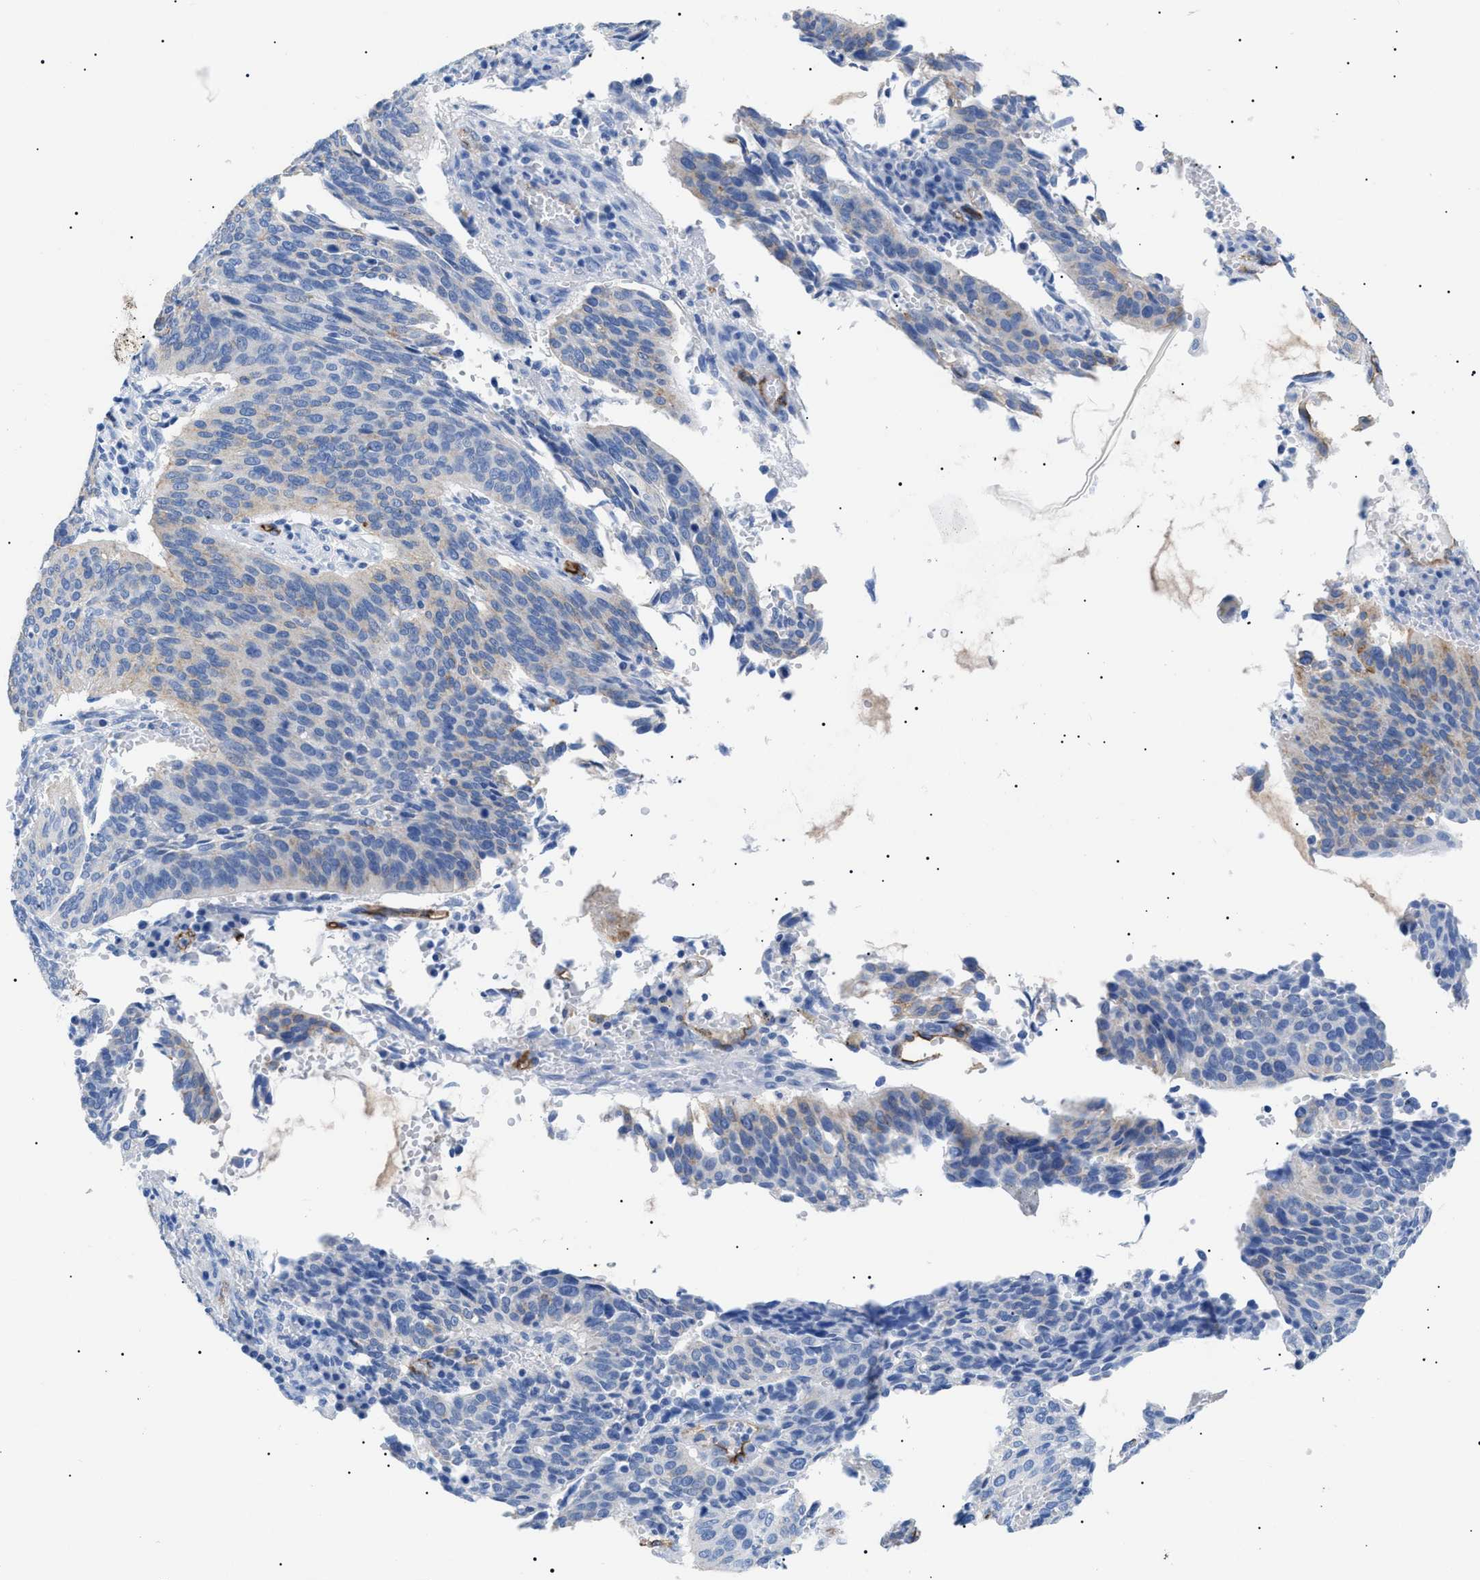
{"staining": {"intensity": "weak", "quantity": "<25%", "location": "cytoplasmic/membranous"}, "tissue": "cervical cancer", "cell_type": "Tumor cells", "image_type": "cancer", "snomed": [{"axis": "morphology", "description": "Normal tissue, NOS"}, {"axis": "morphology", "description": "Squamous cell carcinoma, NOS"}, {"axis": "topography", "description": "Cervix"}], "caption": "Protein analysis of cervical cancer demonstrates no significant positivity in tumor cells.", "gene": "PODXL", "patient": {"sex": "female", "age": 39}}